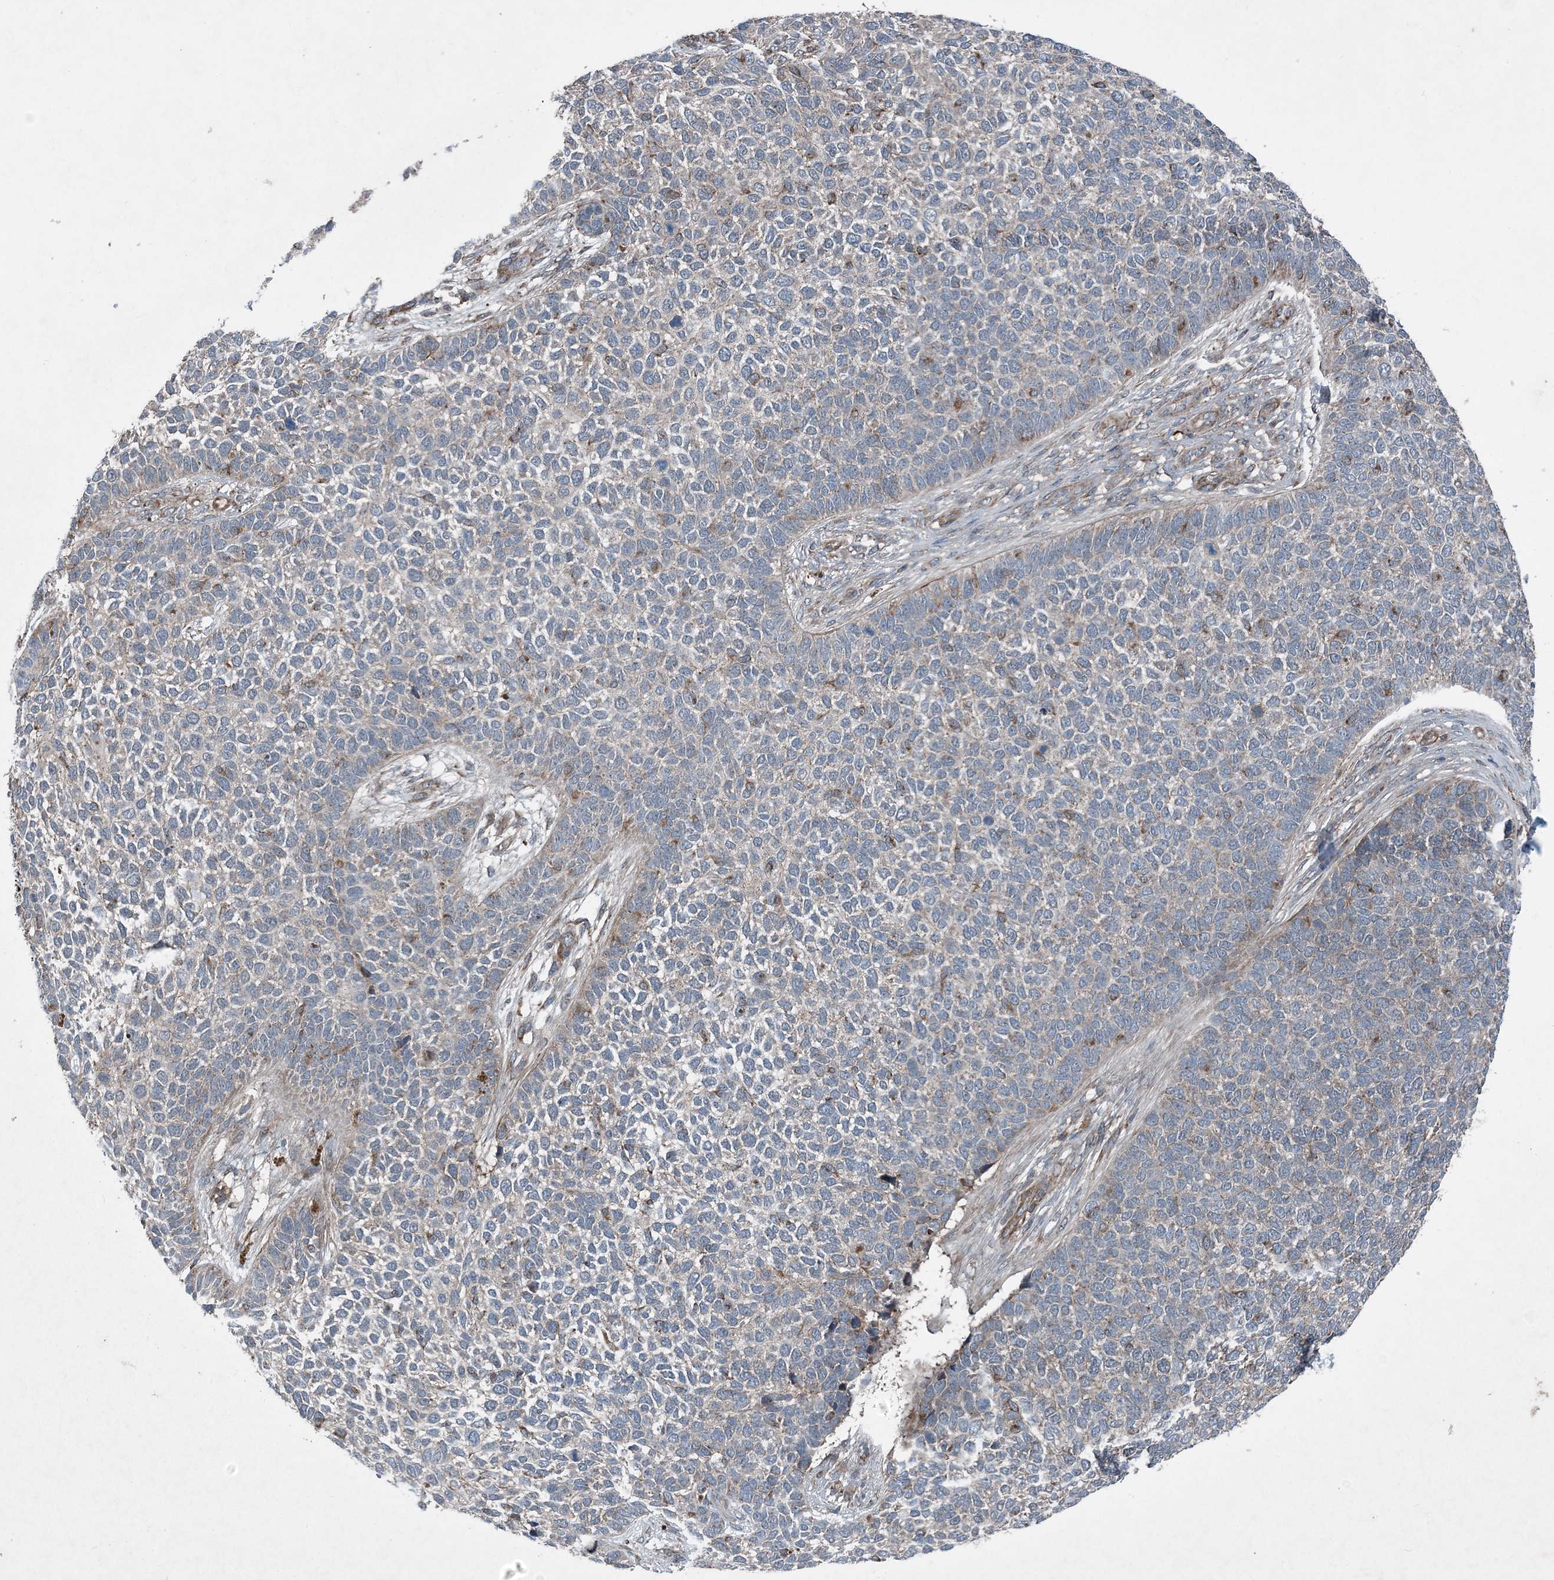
{"staining": {"intensity": "negative", "quantity": "none", "location": "none"}, "tissue": "skin cancer", "cell_type": "Tumor cells", "image_type": "cancer", "snomed": [{"axis": "morphology", "description": "Basal cell carcinoma"}, {"axis": "topography", "description": "Skin"}], "caption": "Immunohistochemical staining of human skin cancer (basal cell carcinoma) exhibits no significant positivity in tumor cells. The staining is performed using DAB (3,3'-diaminobenzidine) brown chromogen with nuclei counter-stained in using hematoxylin.", "gene": "NDUFA2", "patient": {"sex": "female", "age": 84}}